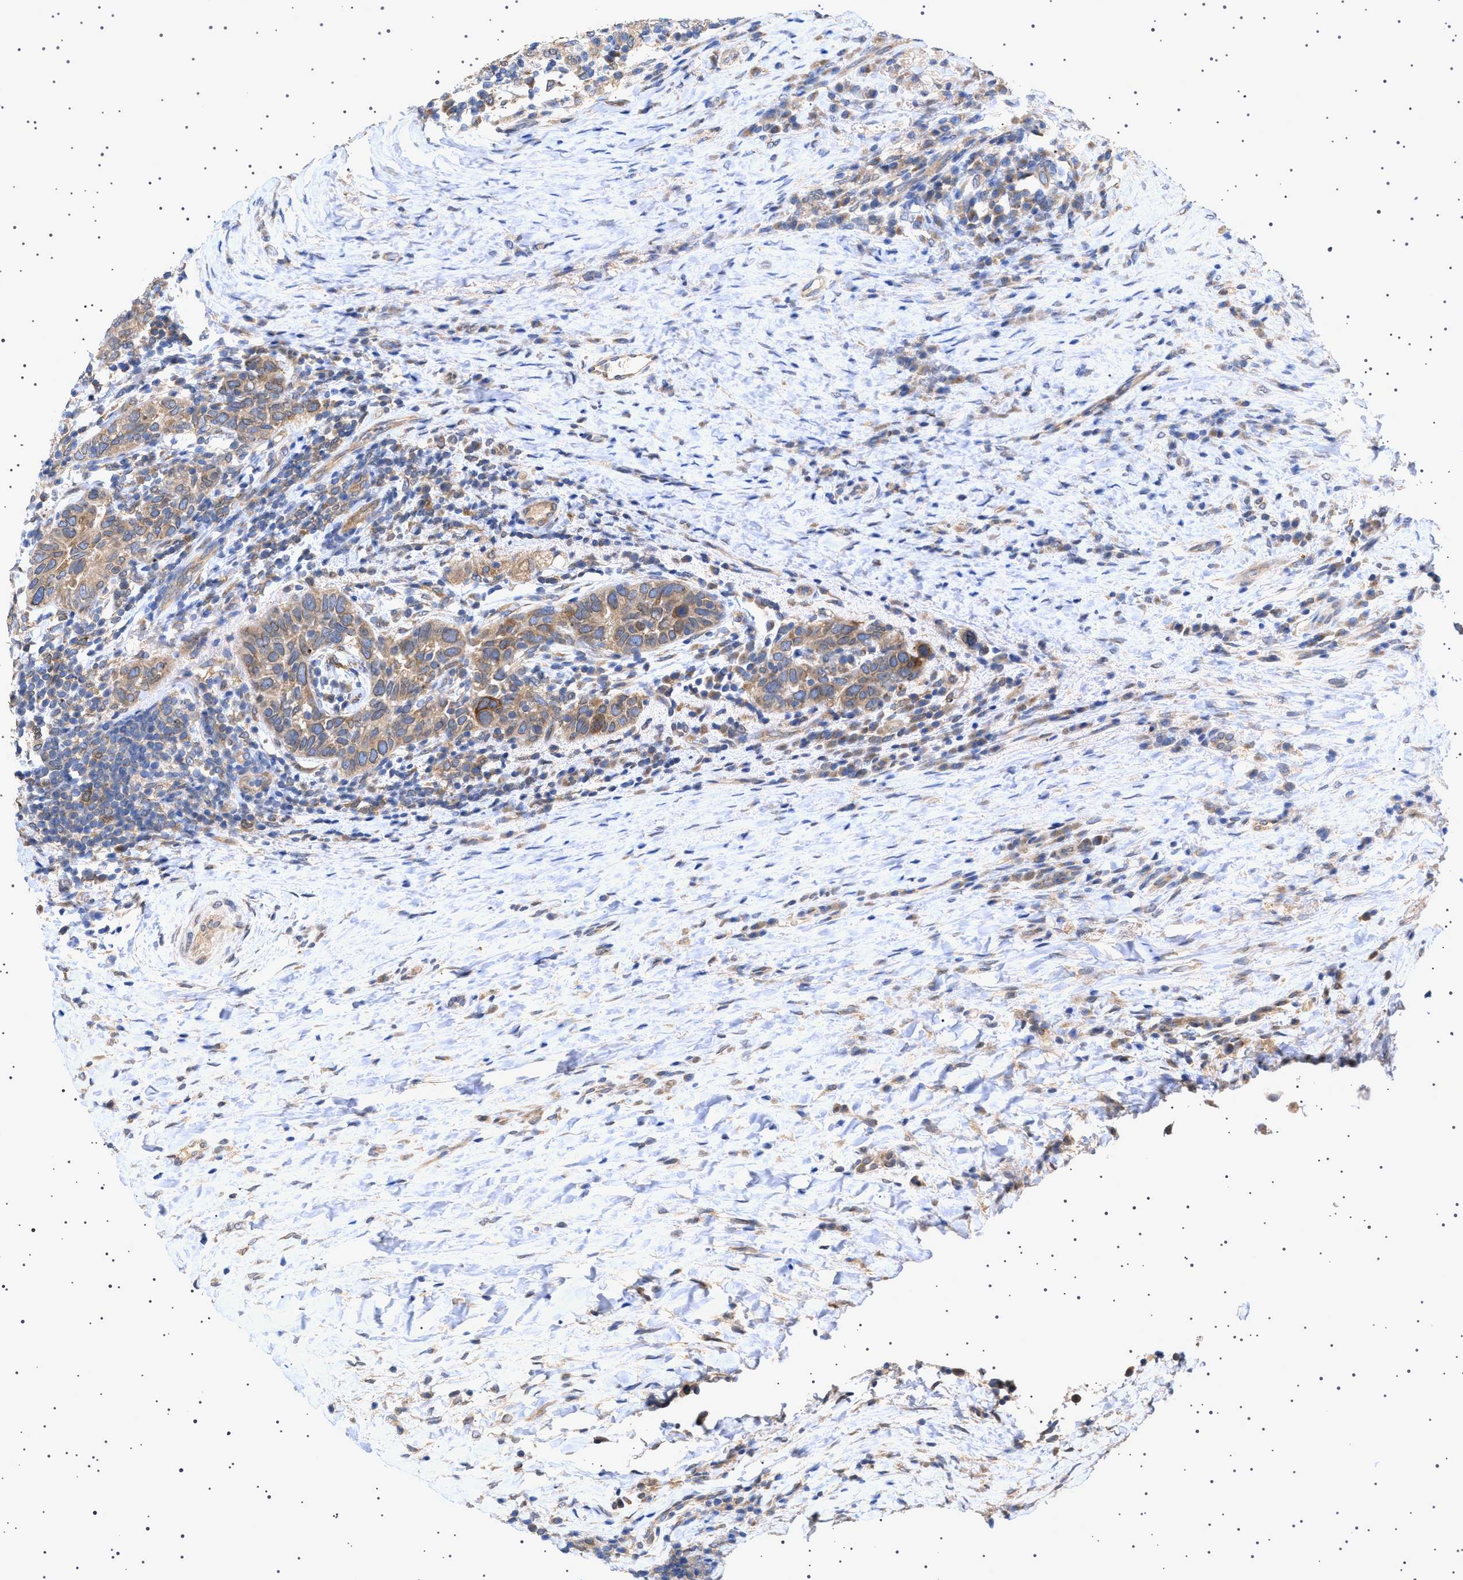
{"staining": {"intensity": "moderate", "quantity": ">75%", "location": "cytoplasmic/membranous,nuclear"}, "tissue": "breast cancer", "cell_type": "Tumor cells", "image_type": "cancer", "snomed": [{"axis": "morphology", "description": "Duct carcinoma"}, {"axis": "topography", "description": "Breast"}], "caption": "A micrograph of breast cancer stained for a protein demonstrates moderate cytoplasmic/membranous and nuclear brown staining in tumor cells.", "gene": "NUP93", "patient": {"sex": "female", "age": 37}}